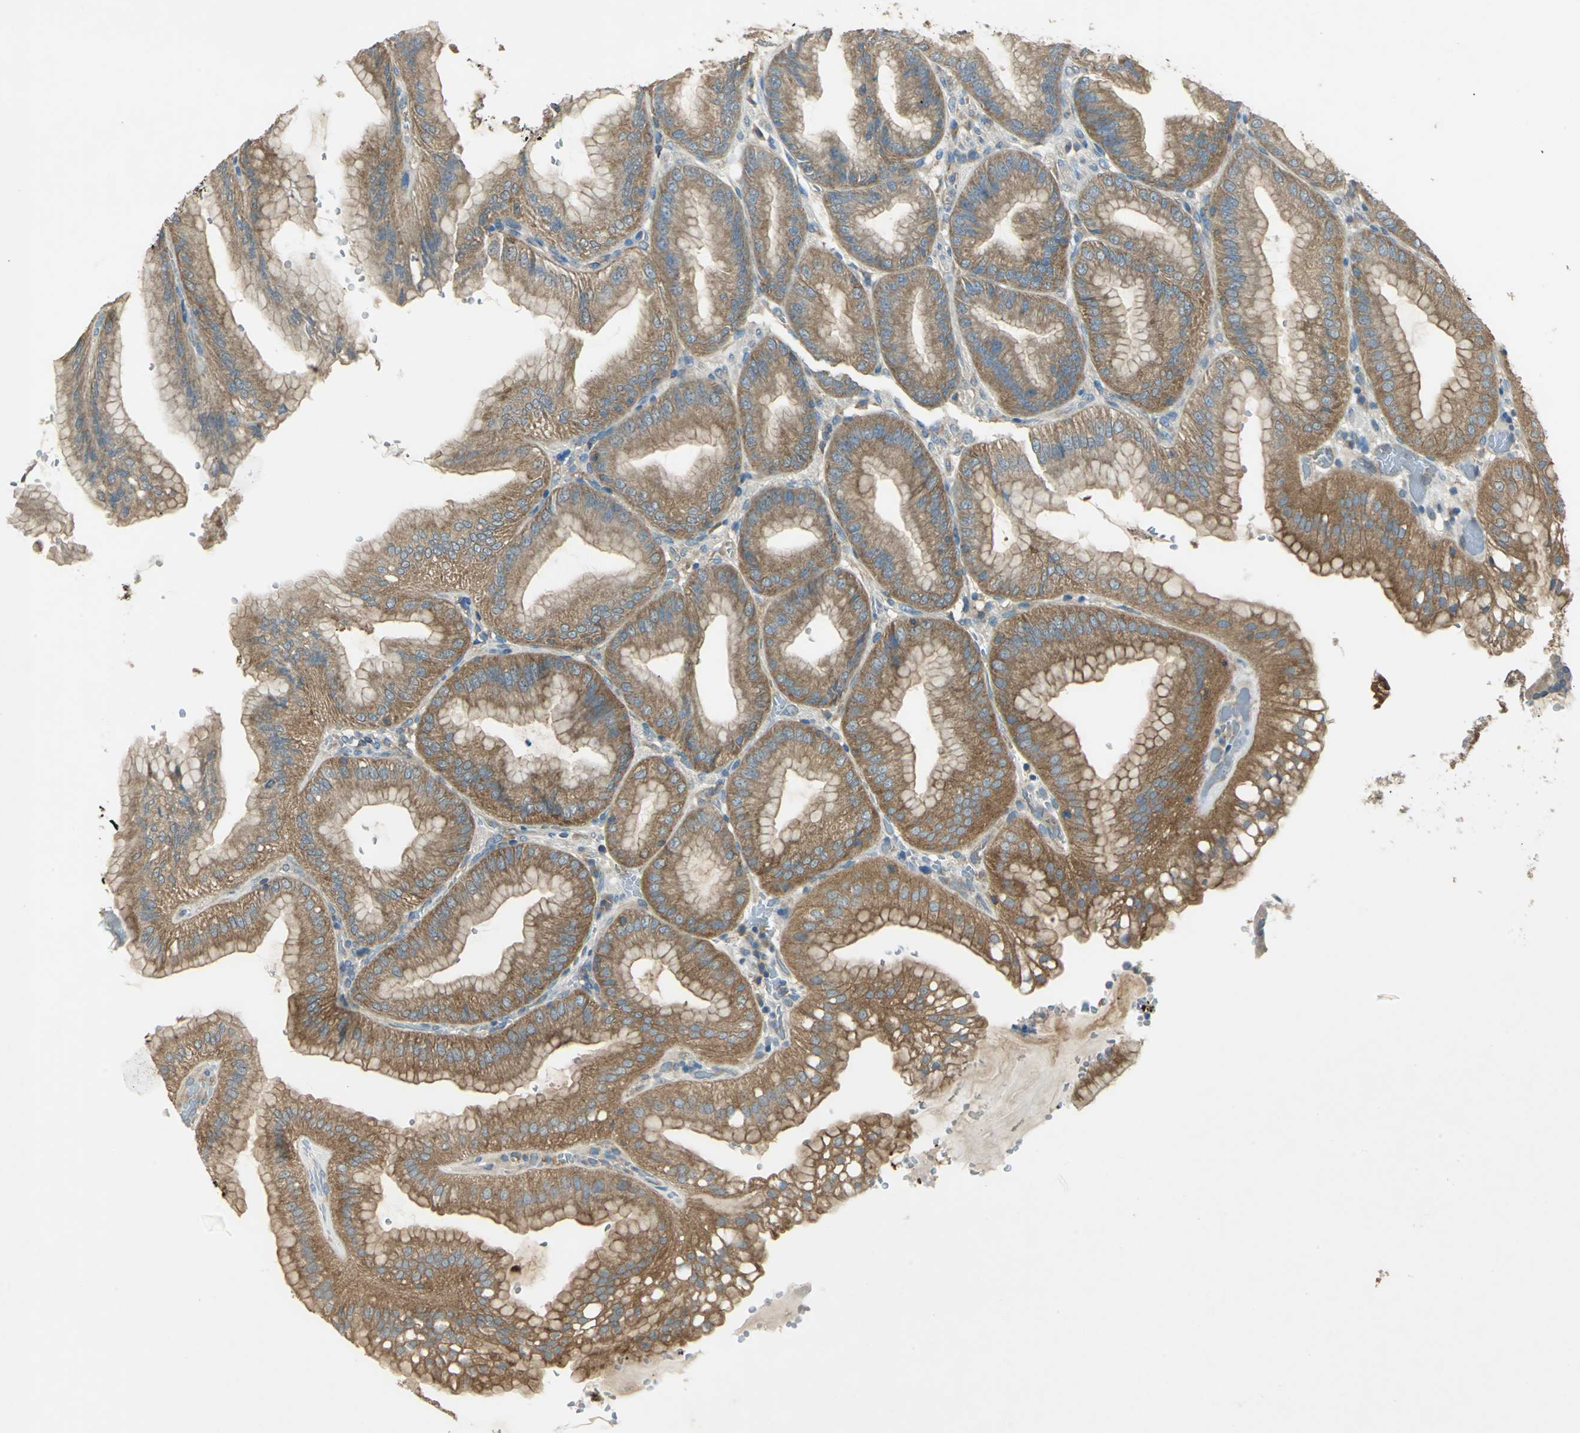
{"staining": {"intensity": "strong", "quantity": ">75%", "location": "cytoplasmic/membranous"}, "tissue": "stomach", "cell_type": "Glandular cells", "image_type": "normal", "snomed": [{"axis": "morphology", "description": "Normal tissue, NOS"}, {"axis": "topography", "description": "Stomach, lower"}], "caption": "Protein staining of normal stomach displays strong cytoplasmic/membranous positivity in approximately >75% of glandular cells.", "gene": "SHC2", "patient": {"sex": "male", "age": 71}}